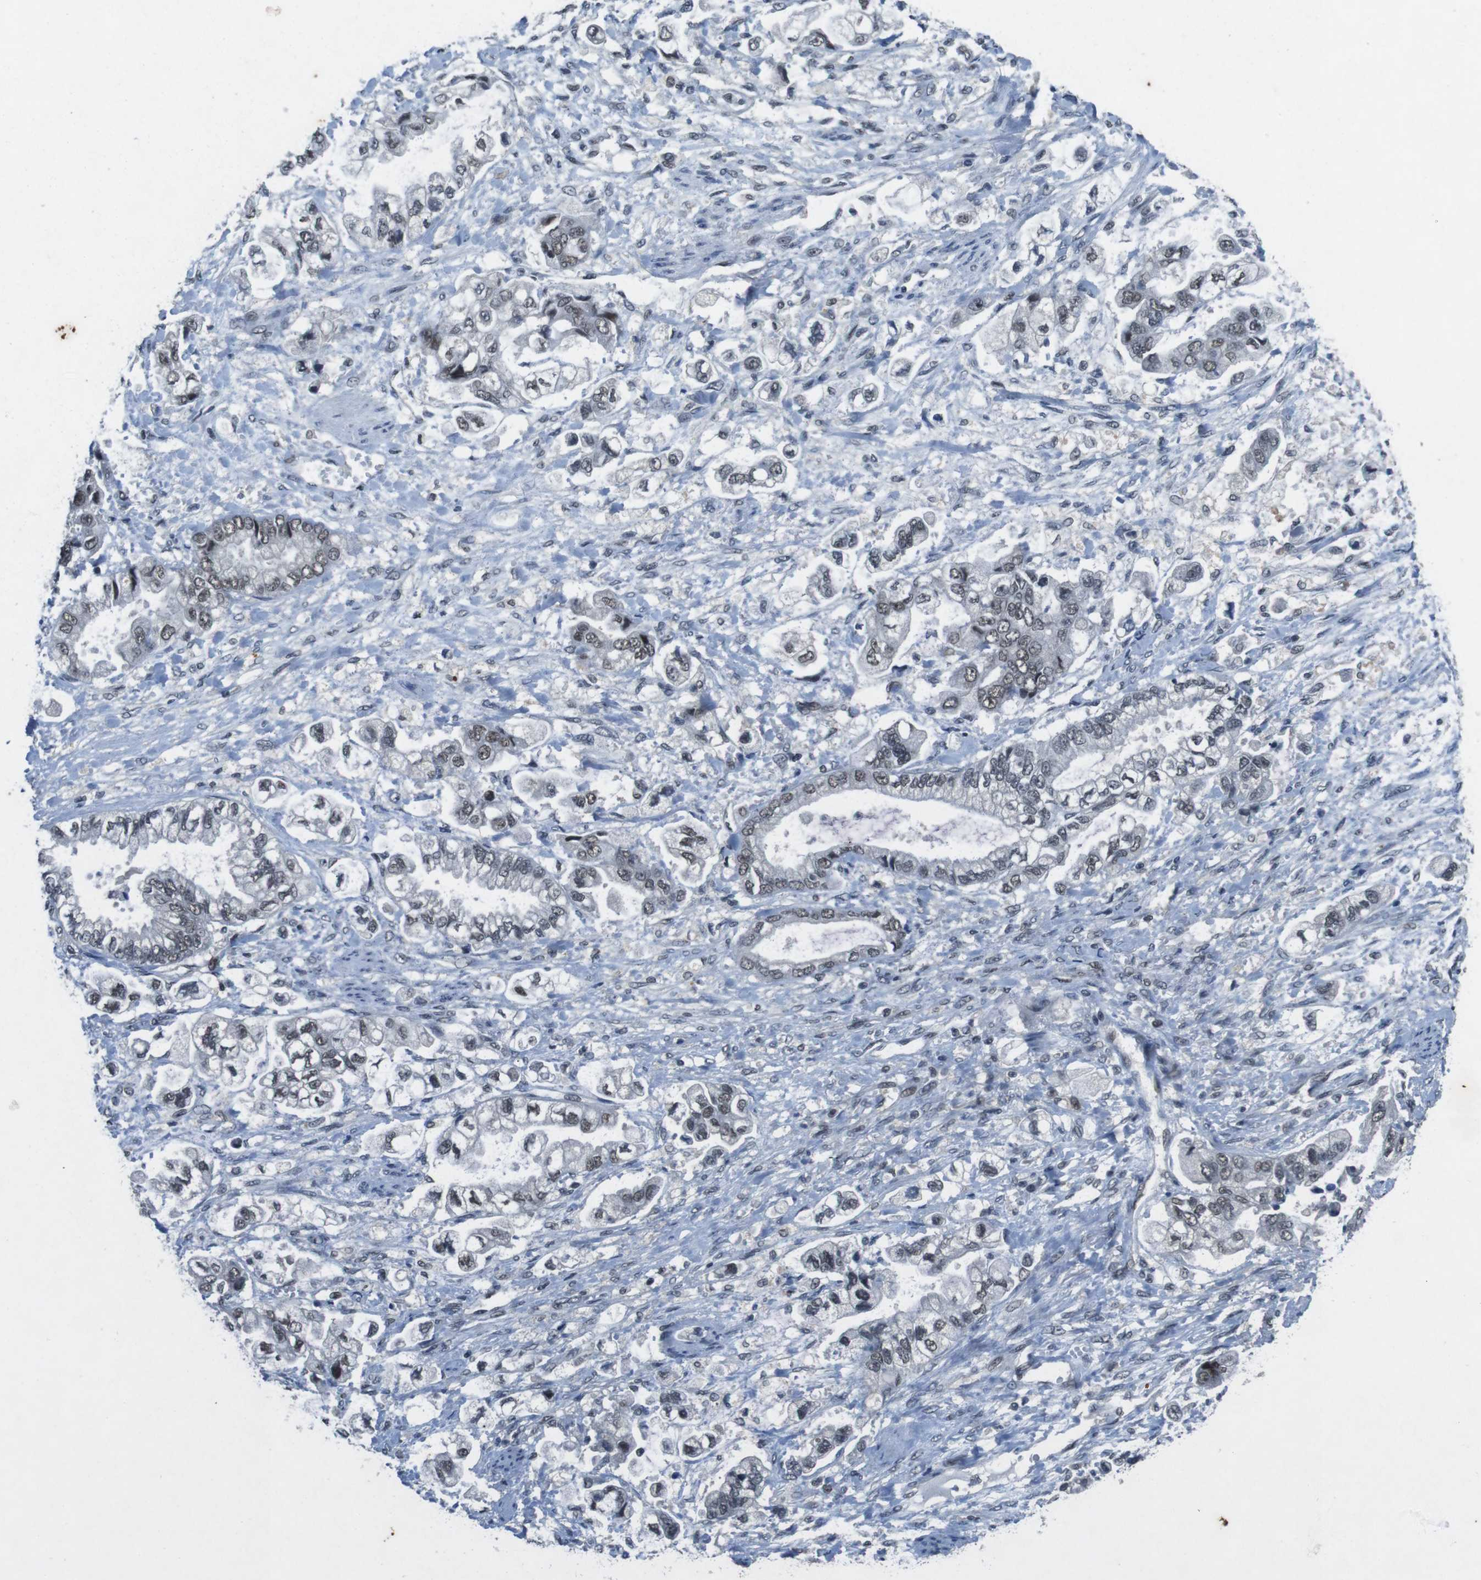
{"staining": {"intensity": "weak", "quantity": ">75%", "location": "nuclear"}, "tissue": "stomach cancer", "cell_type": "Tumor cells", "image_type": "cancer", "snomed": [{"axis": "morphology", "description": "Normal tissue, NOS"}, {"axis": "morphology", "description": "Adenocarcinoma, NOS"}, {"axis": "topography", "description": "Stomach"}], "caption": "Weak nuclear expression is appreciated in approximately >75% of tumor cells in stomach cancer (adenocarcinoma).", "gene": "USP7", "patient": {"sex": "male", "age": 62}}